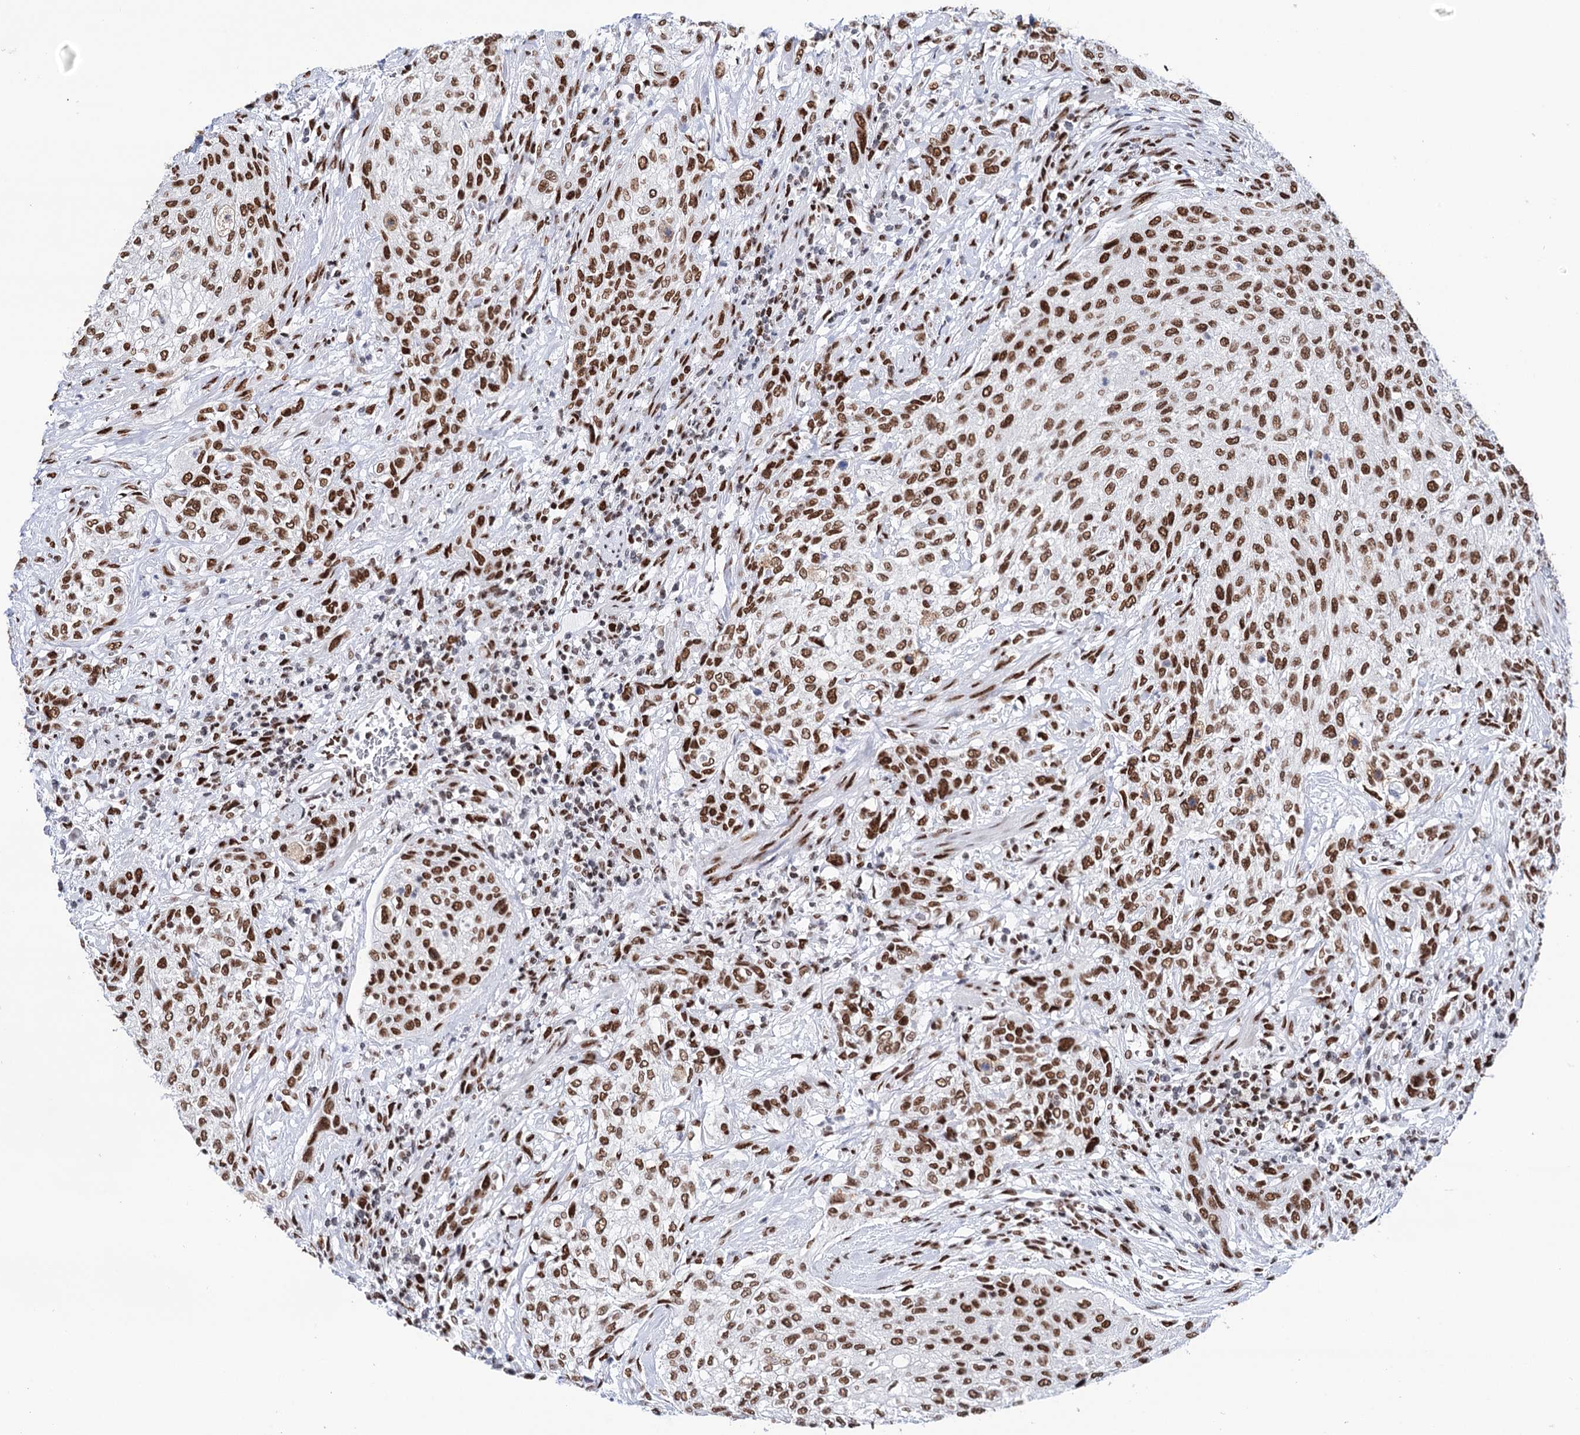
{"staining": {"intensity": "moderate", "quantity": ">75%", "location": "nuclear"}, "tissue": "urothelial cancer", "cell_type": "Tumor cells", "image_type": "cancer", "snomed": [{"axis": "morphology", "description": "Normal tissue, NOS"}, {"axis": "morphology", "description": "Urothelial carcinoma, NOS"}, {"axis": "topography", "description": "Urinary bladder"}, {"axis": "topography", "description": "Peripheral nerve tissue"}], "caption": "Brown immunohistochemical staining in transitional cell carcinoma exhibits moderate nuclear expression in about >75% of tumor cells.", "gene": "MATR3", "patient": {"sex": "male", "age": 35}}